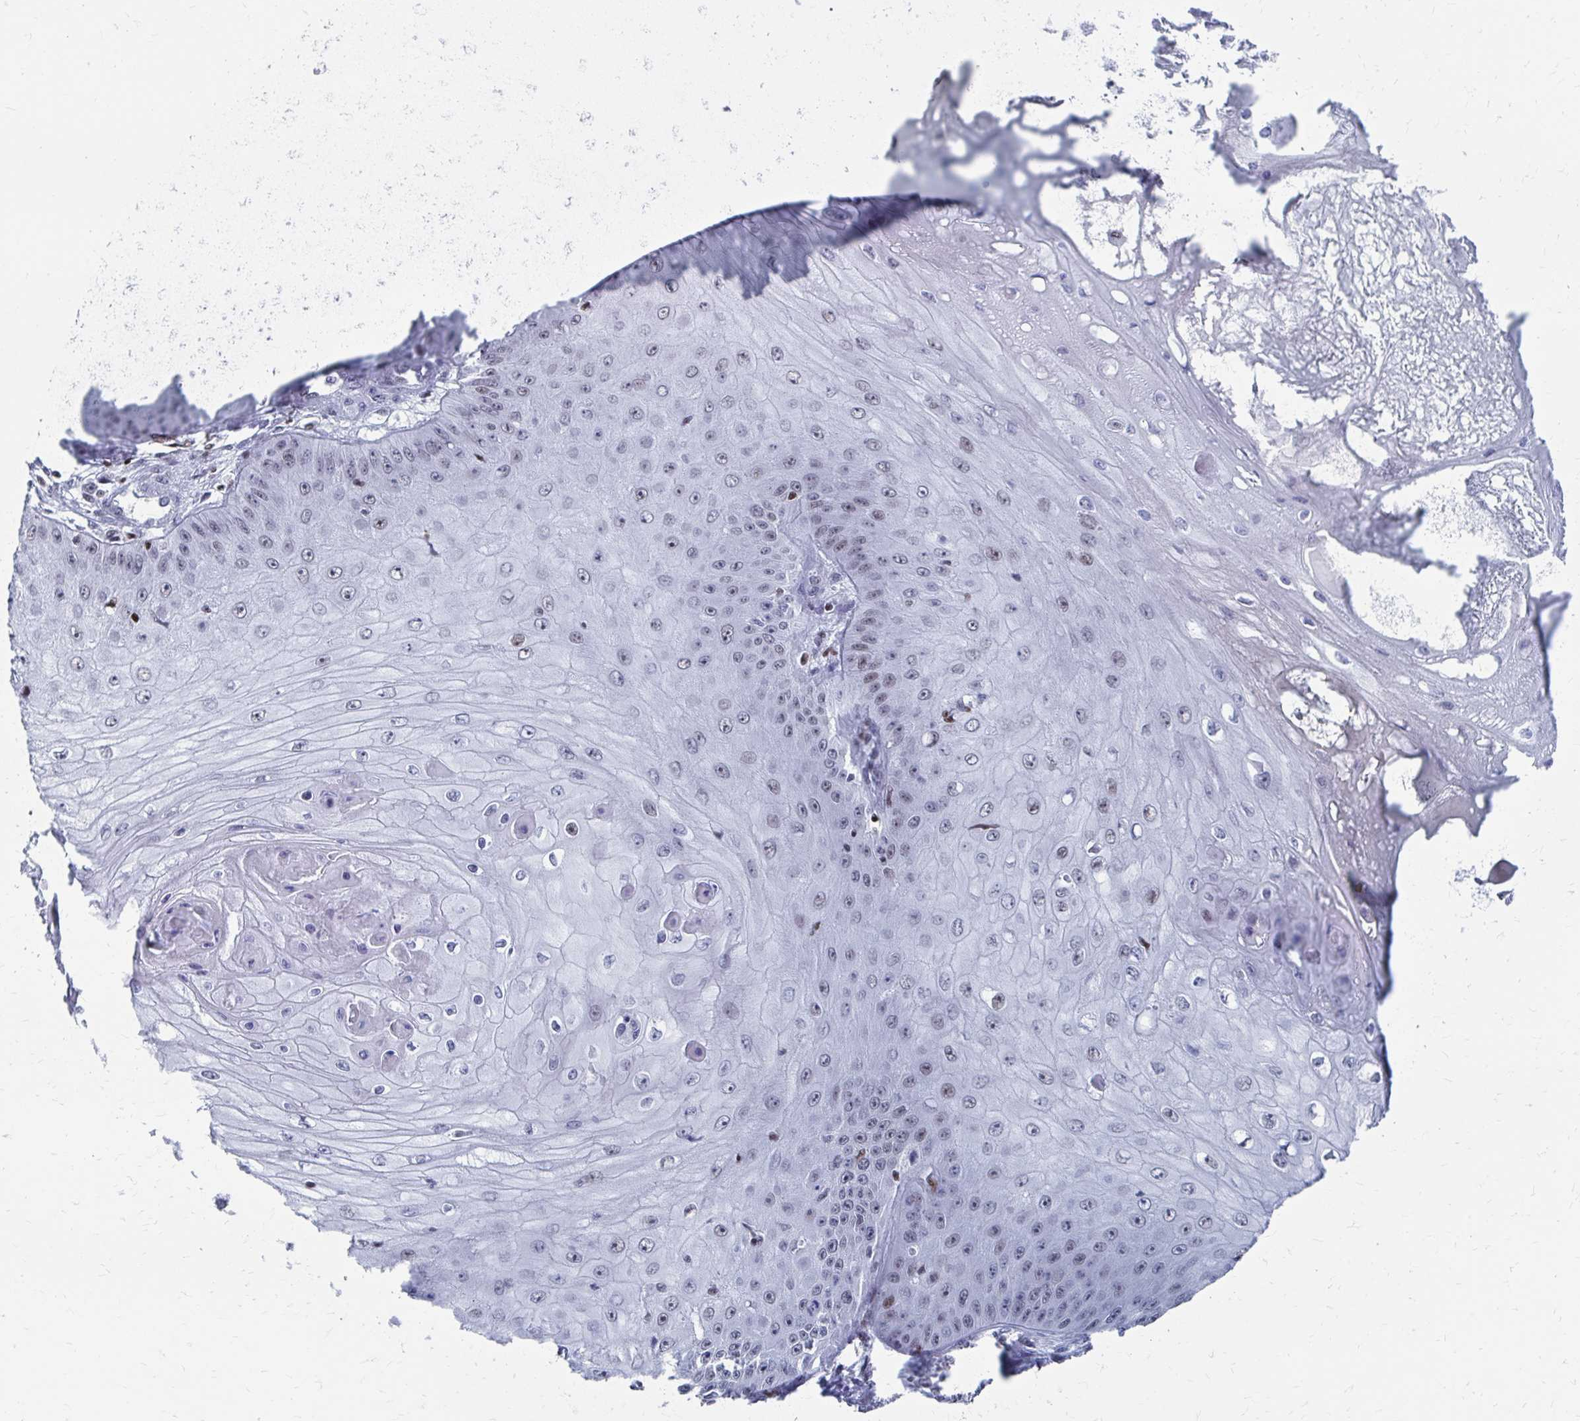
{"staining": {"intensity": "weak", "quantity": "<25%", "location": "nuclear"}, "tissue": "skin cancer", "cell_type": "Tumor cells", "image_type": "cancer", "snomed": [{"axis": "morphology", "description": "Squamous cell carcinoma, NOS"}, {"axis": "topography", "description": "Skin"}], "caption": "IHC of human skin cancer demonstrates no staining in tumor cells. Brightfield microscopy of immunohistochemistry stained with DAB (3,3'-diaminobenzidine) (brown) and hematoxylin (blue), captured at high magnification.", "gene": "CDIN1", "patient": {"sex": "male", "age": 70}}